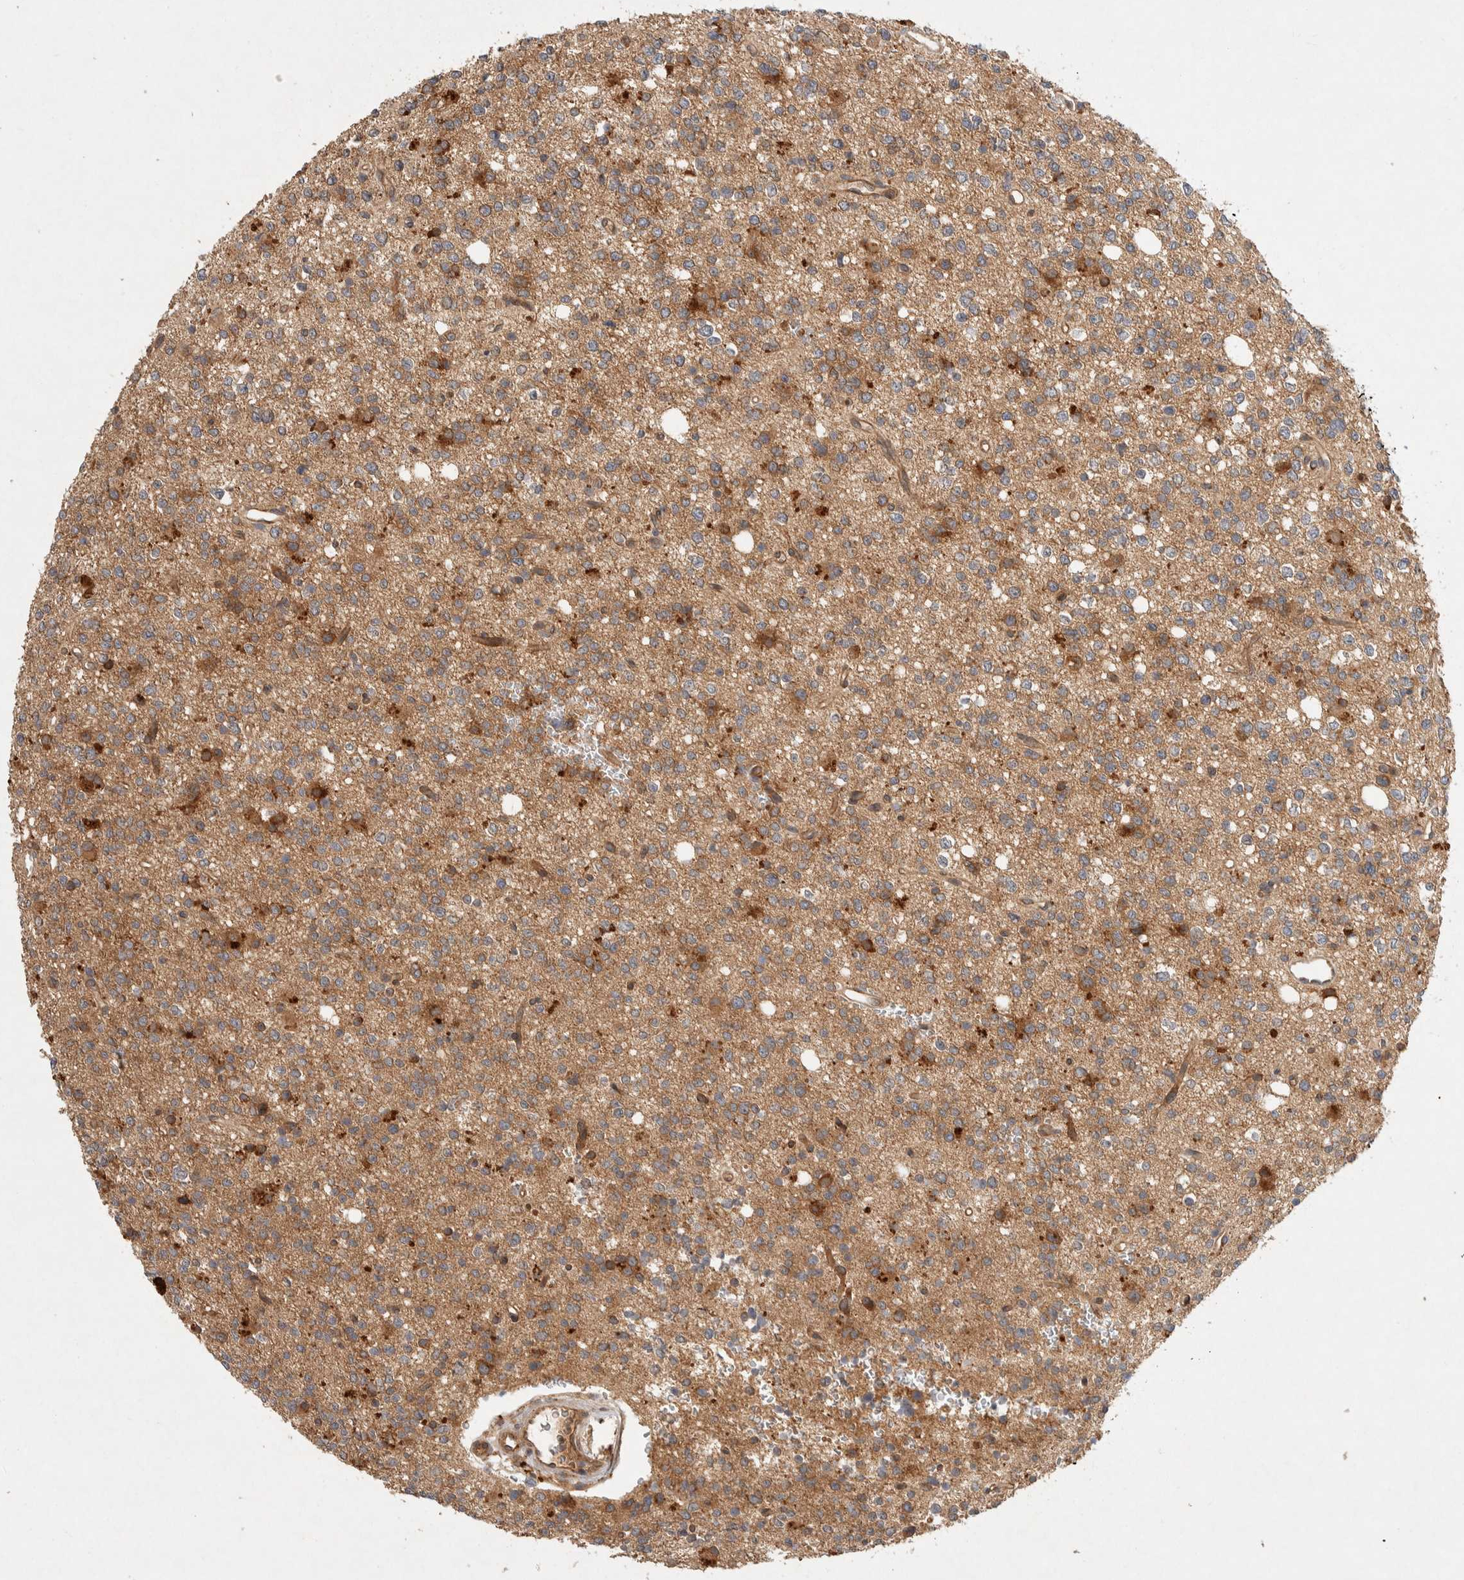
{"staining": {"intensity": "moderate", "quantity": "25%-75%", "location": "cytoplasmic/membranous"}, "tissue": "glioma", "cell_type": "Tumor cells", "image_type": "cancer", "snomed": [{"axis": "morphology", "description": "Glioma, malignant, High grade"}, {"axis": "topography", "description": "Brain"}], "caption": "An image of human malignant glioma (high-grade) stained for a protein exhibits moderate cytoplasmic/membranous brown staining in tumor cells. The protein is stained brown, and the nuclei are stained in blue (DAB IHC with brightfield microscopy, high magnification).", "gene": "PXK", "patient": {"sex": "female", "age": 62}}